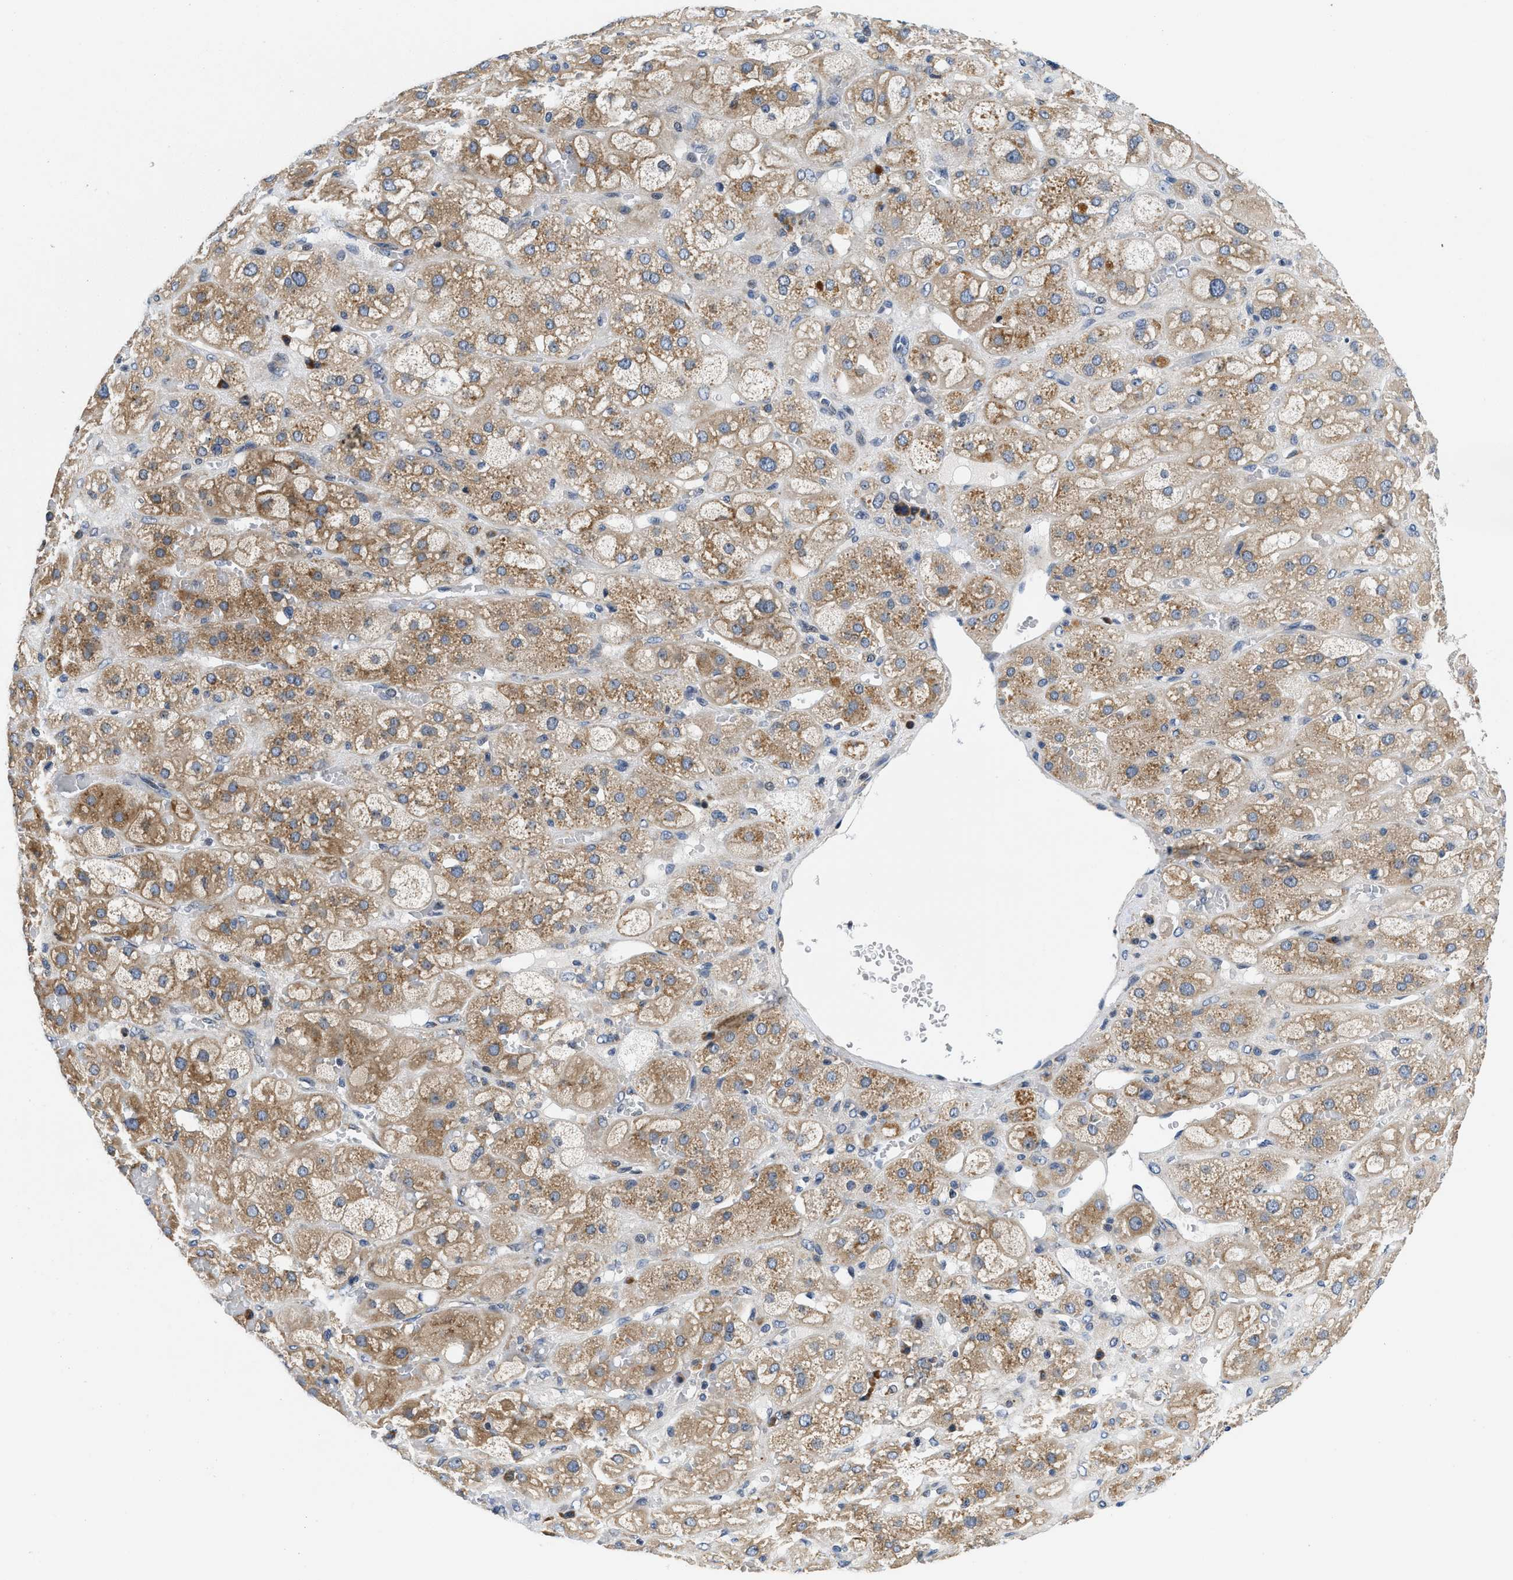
{"staining": {"intensity": "moderate", "quantity": ">75%", "location": "cytoplasmic/membranous"}, "tissue": "adrenal gland", "cell_type": "Glandular cells", "image_type": "normal", "snomed": [{"axis": "morphology", "description": "Normal tissue, NOS"}, {"axis": "topography", "description": "Adrenal gland"}], "caption": "Protein staining reveals moderate cytoplasmic/membranous positivity in about >75% of glandular cells in unremarkable adrenal gland.", "gene": "IKBKE", "patient": {"sex": "female", "age": 47}}